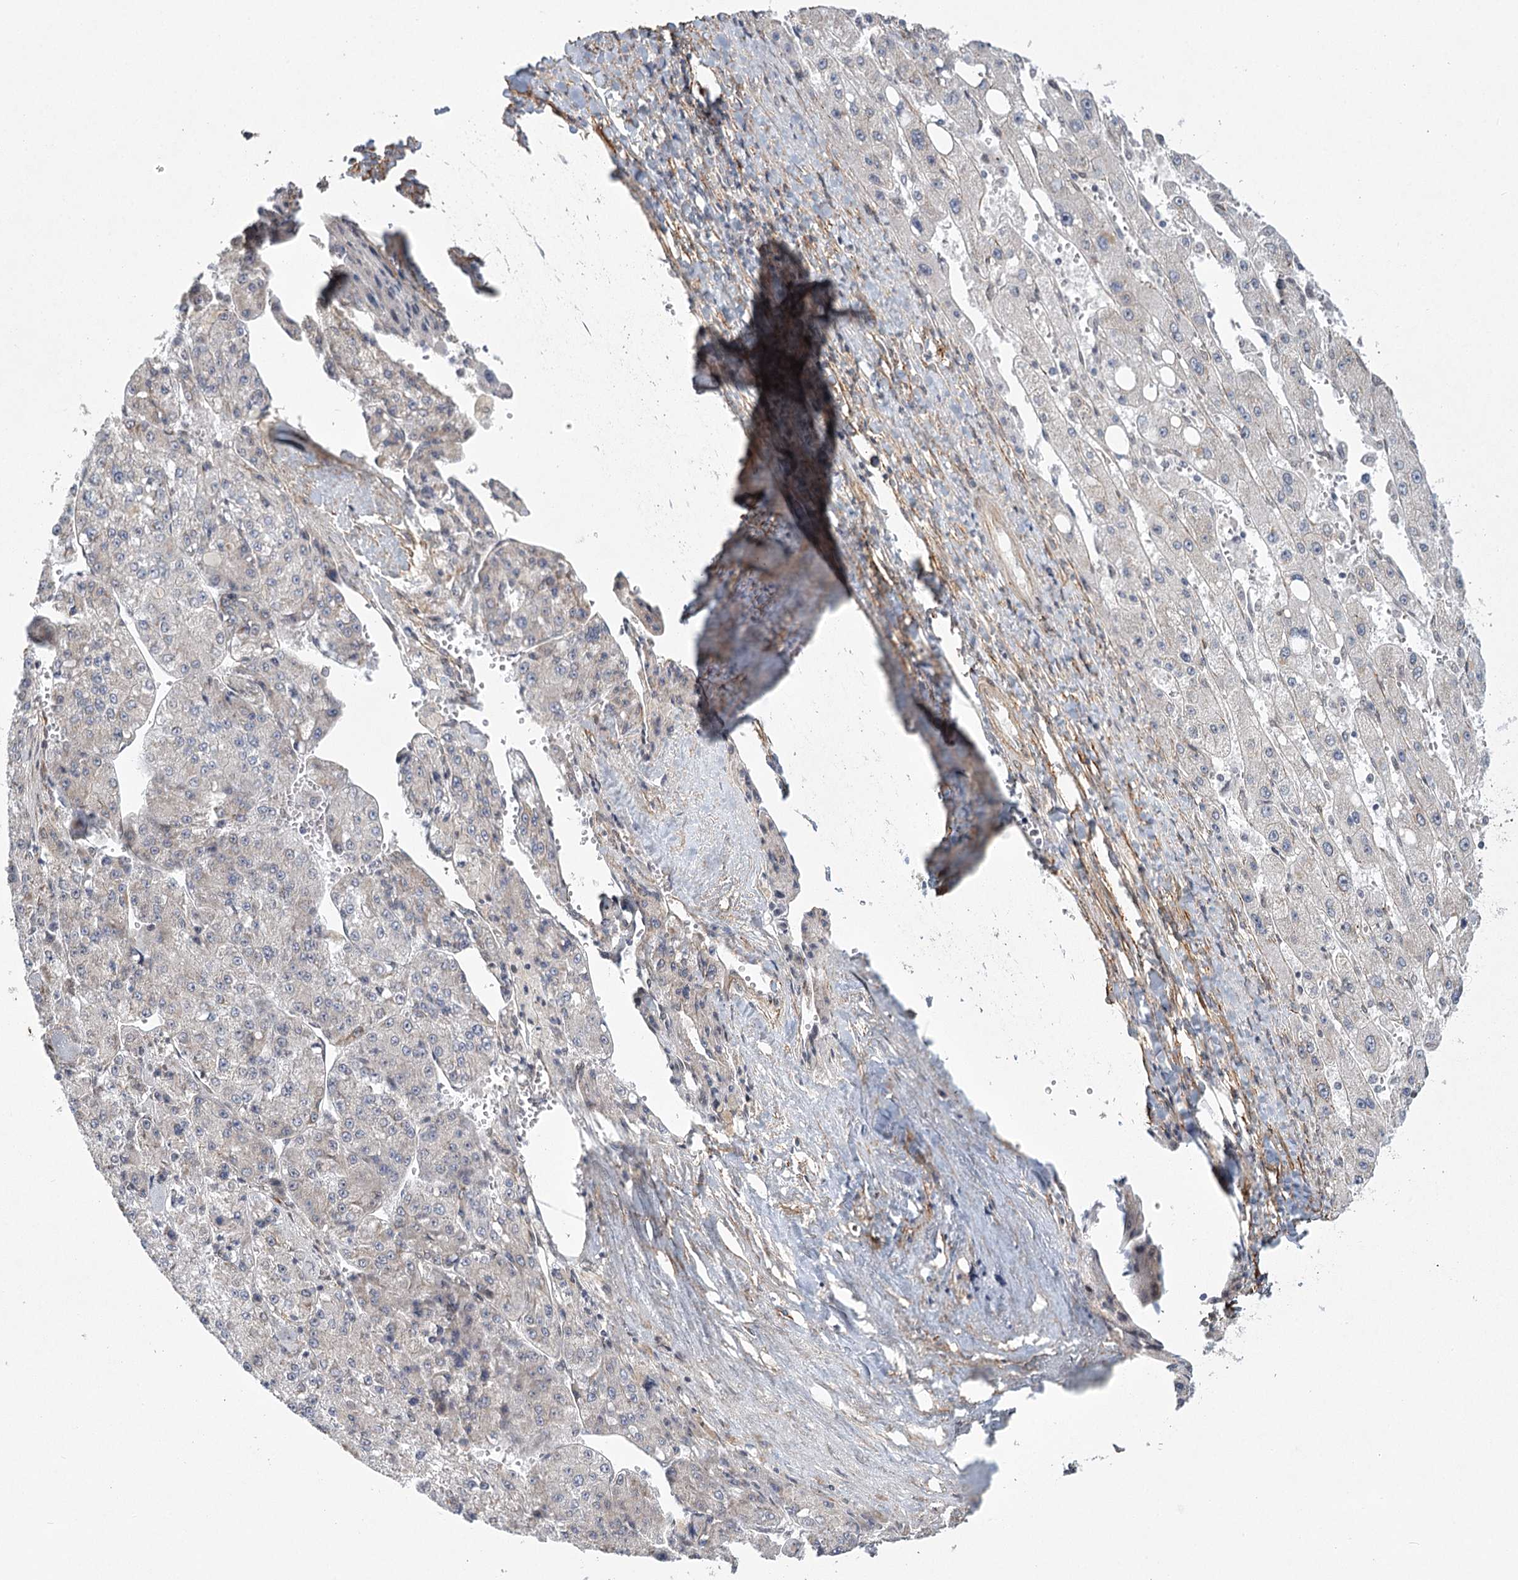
{"staining": {"intensity": "negative", "quantity": "none", "location": "none"}, "tissue": "liver cancer", "cell_type": "Tumor cells", "image_type": "cancer", "snomed": [{"axis": "morphology", "description": "Carcinoma, Hepatocellular, NOS"}, {"axis": "topography", "description": "Liver"}], "caption": "High power microscopy histopathology image of an IHC micrograph of liver hepatocellular carcinoma, revealing no significant expression in tumor cells.", "gene": "MED28", "patient": {"sex": "female", "age": 73}}